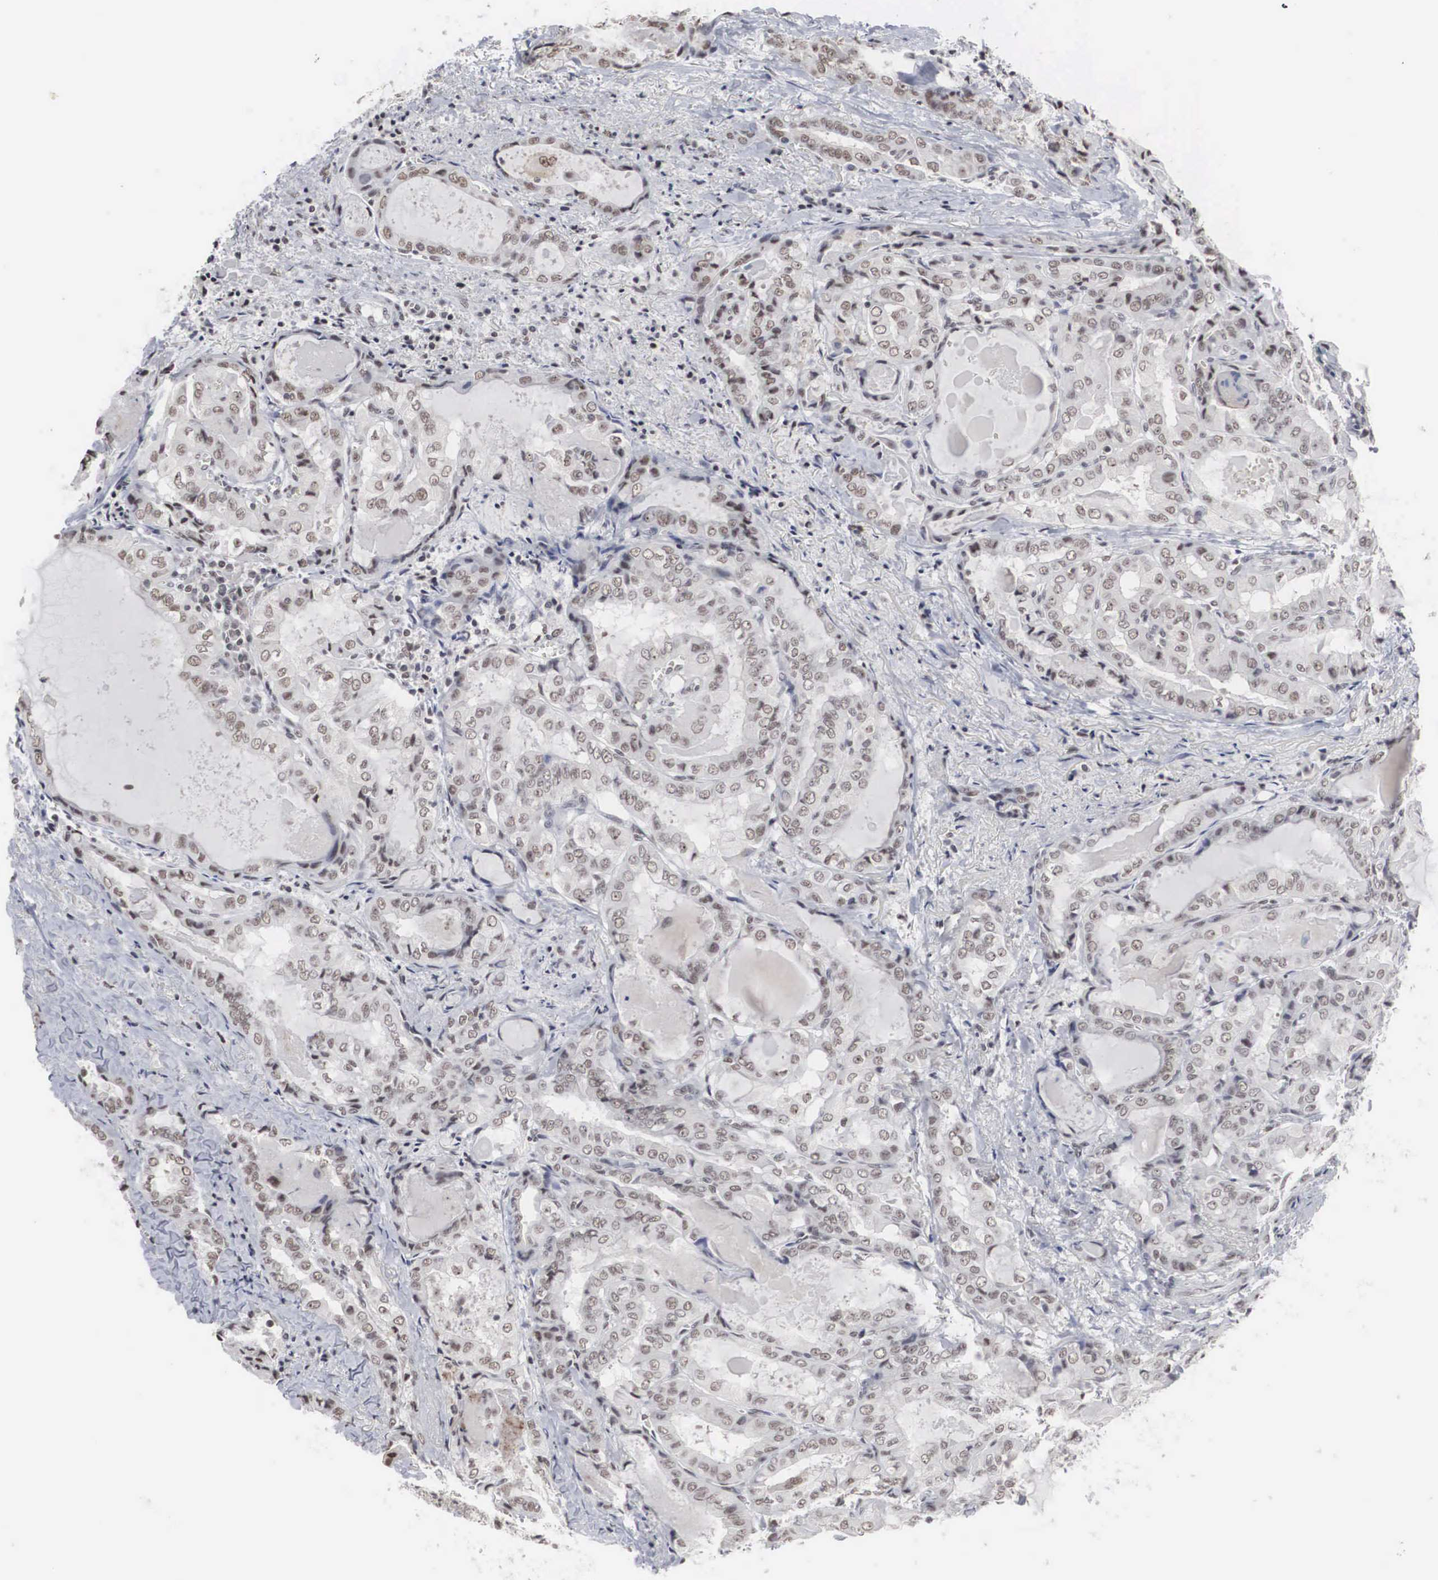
{"staining": {"intensity": "weak", "quantity": "25%-75%", "location": "nuclear"}, "tissue": "thyroid cancer", "cell_type": "Tumor cells", "image_type": "cancer", "snomed": [{"axis": "morphology", "description": "Papillary adenocarcinoma, NOS"}, {"axis": "topography", "description": "Thyroid gland"}], "caption": "The micrograph shows immunohistochemical staining of papillary adenocarcinoma (thyroid). There is weak nuclear staining is seen in approximately 25%-75% of tumor cells. (Brightfield microscopy of DAB IHC at high magnification).", "gene": "AUTS2", "patient": {"sex": "female", "age": 71}}